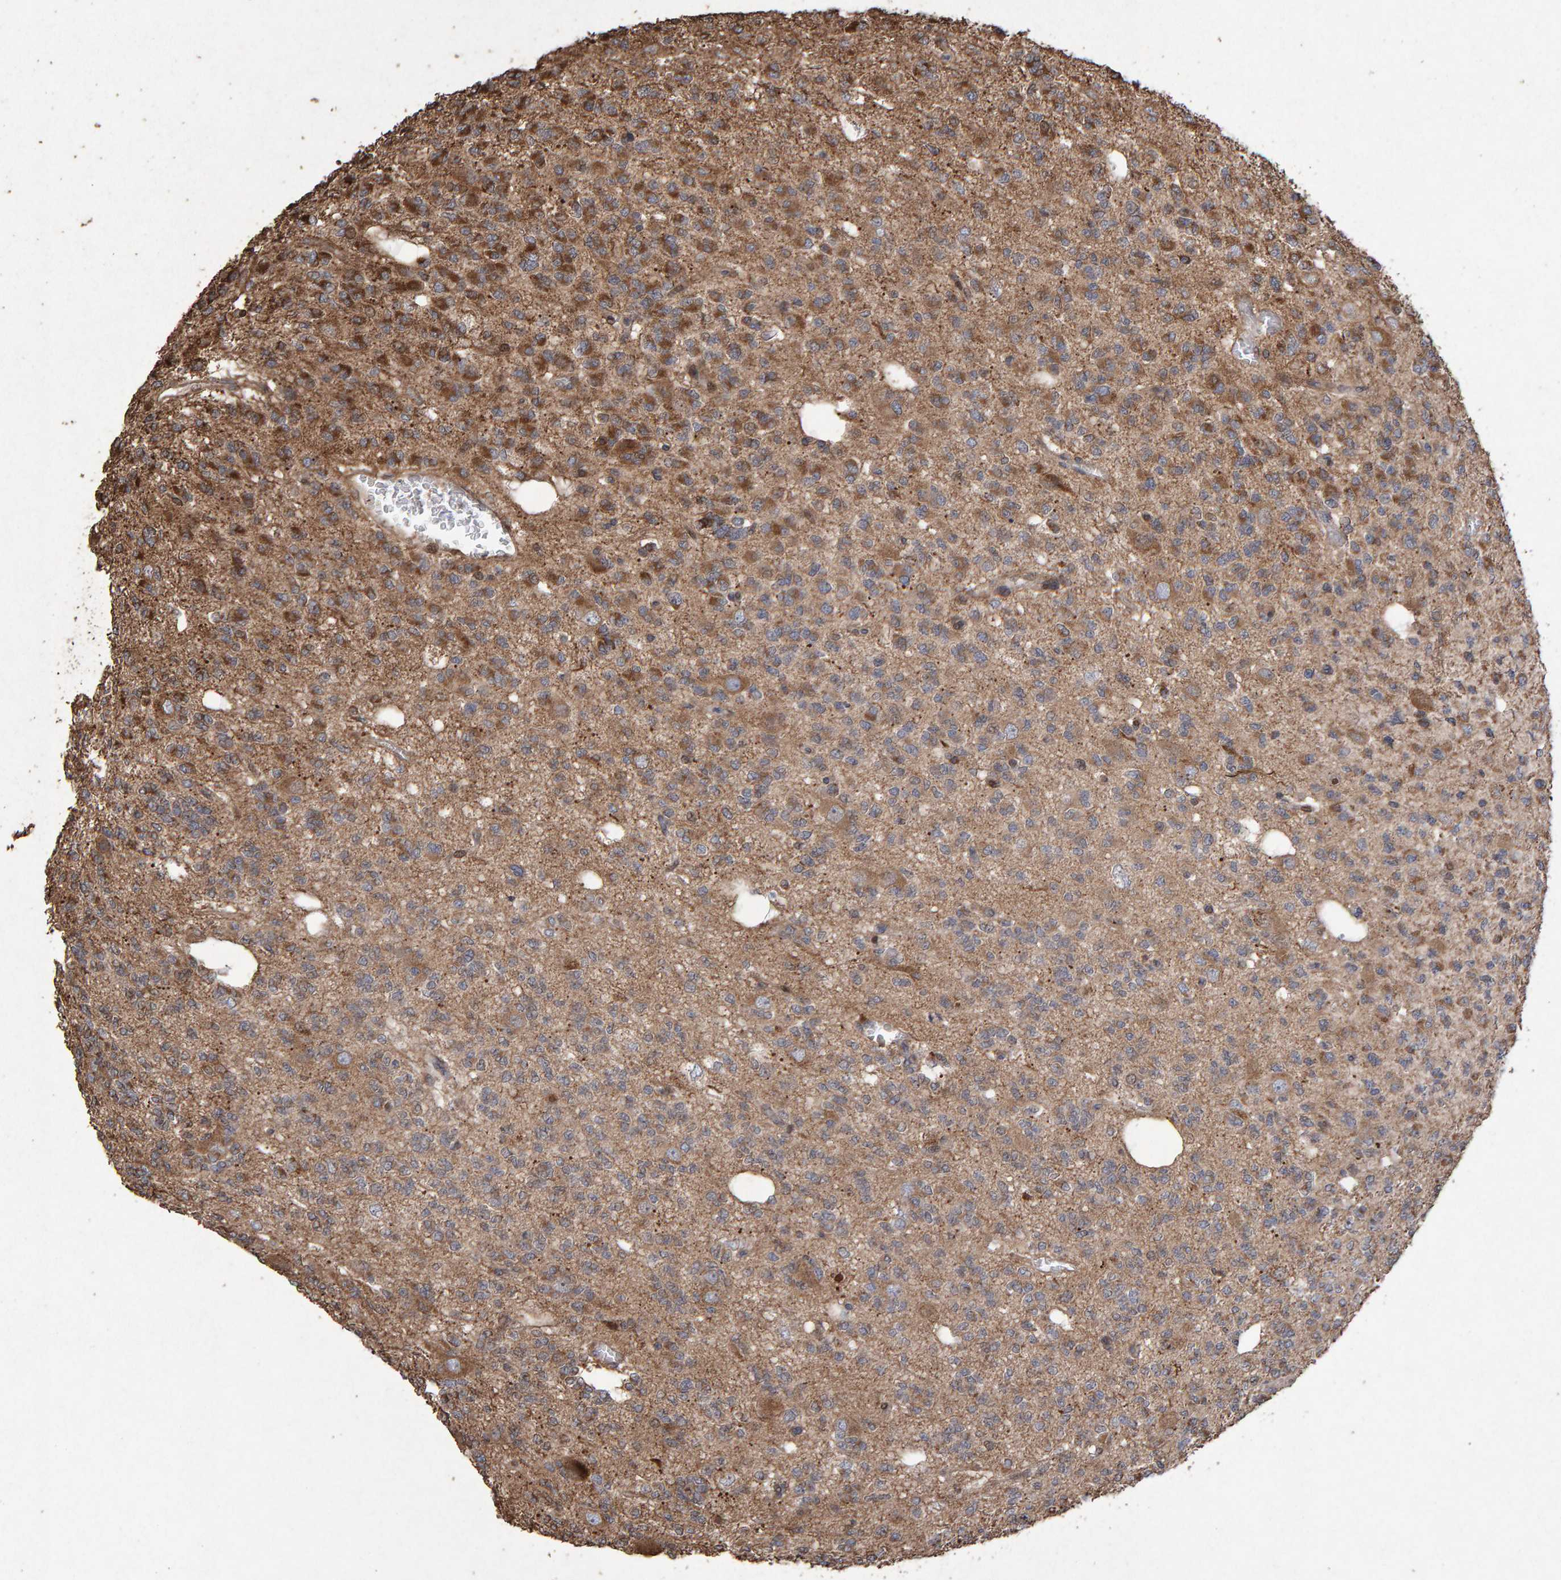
{"staining": {"intensity": "moderate", "quantity": "25%-75%", "location": "cytoplasmic/membranous"}, "tissue": "glioma", "cell_type": "Tumor cells", "image_type": "cancer", "snomed": [{"axis": "morphology", "description": "Glioma, malignant, Low grade"}, {"axis": "topography", "description": "Brain"}], "caption": "Protein analysis of malignant glioma (low-grade) tissue exhibits moderate cytoplasmic/membranous staining in approximately 25%-75% of tumor cells.", "gene": "OSBP2", "patient": {"sex": "male", "age": 38}}